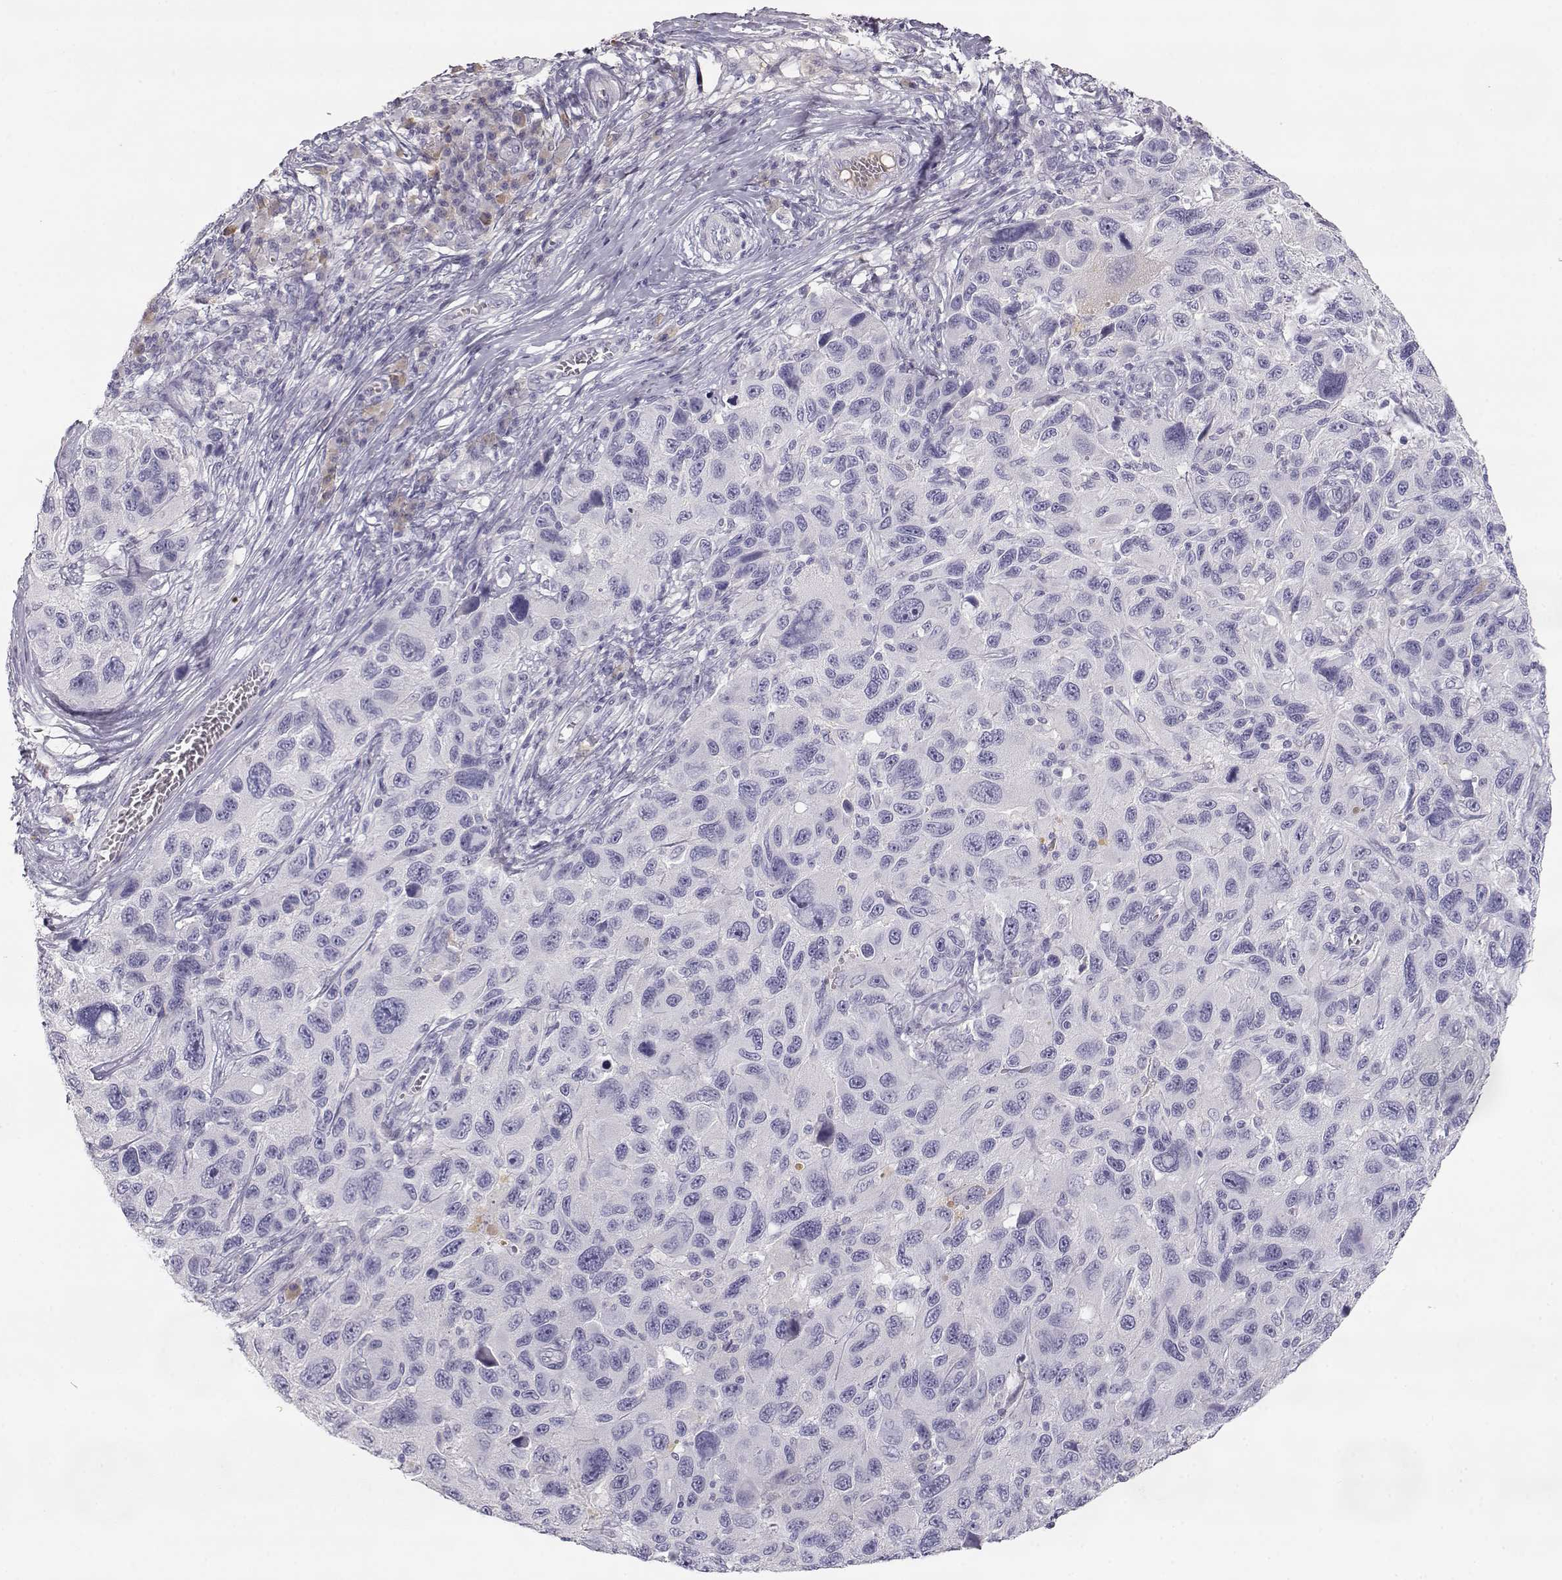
{"staining": {"intensity": "negative", "quantity": "none", "location": "none"}, "tissue": "melanoma", "cell_type": "Tumor cells", "image_type": "cancer", "snomed": [{"axis": "morphology", "description": "Malignant melanoma, NOS"}, {"axis": "topography", "description": "Skin"}], "caption": "Malignant melanoma stained for a protein using immunohistochemistry (IHC) shows no positivity tumor cells.", "gene": "SLCO6A1", "patient": {"sex": "male", "age": 53}}